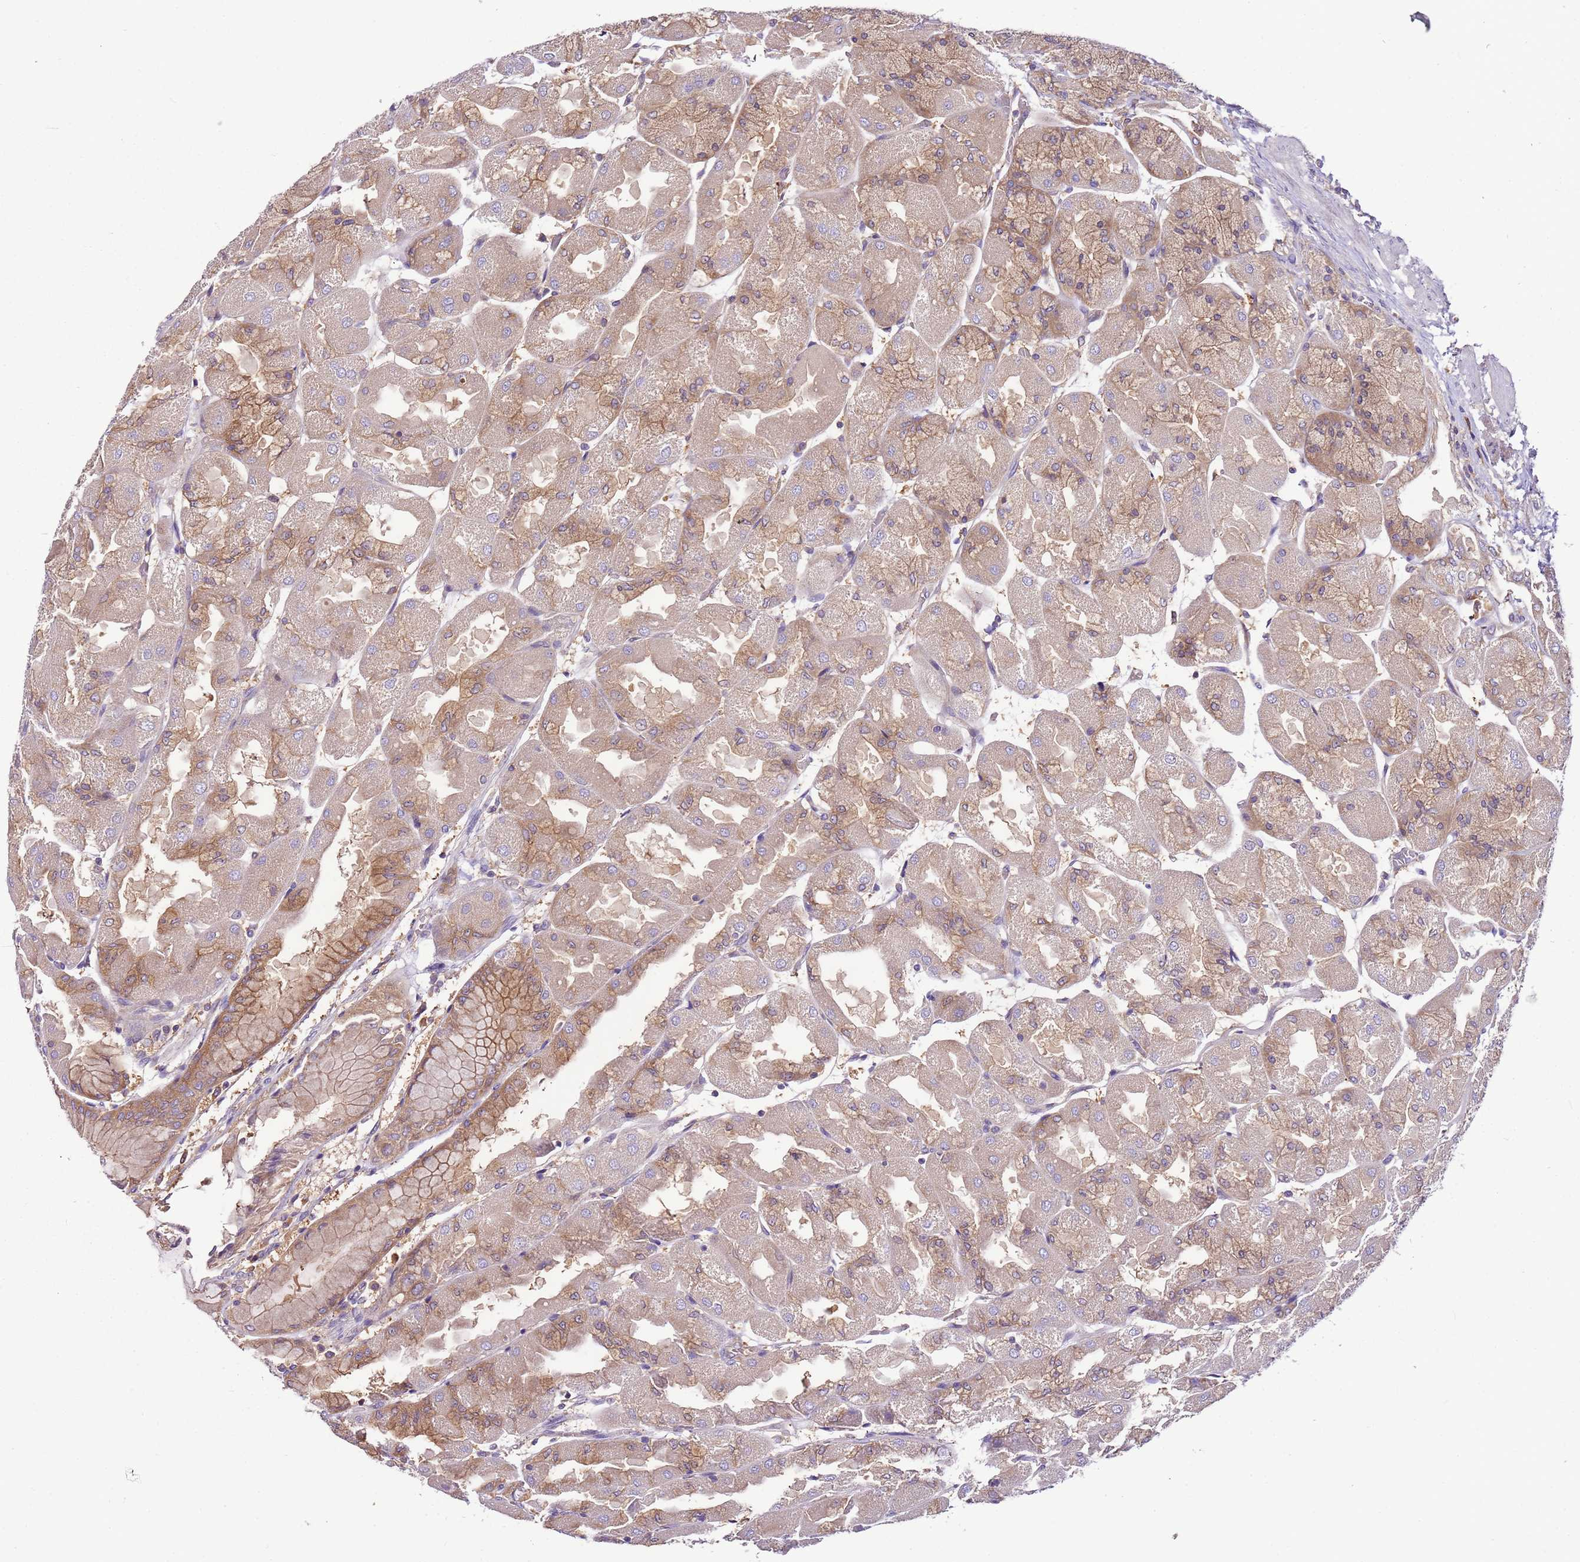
{"staining": {"intensity": "moderate", "quantity": "25%-75%", "location": "cytoplasmic/membranous"}, "tissue": "stomach", "cell_type": "Glandular cells", "image_type": "normal", "snomed": [{"axis": "morphology", "description": "Normal tissue, NOS"}, {"axis": "topography", "description": "Stomach"}], "caption": "Protein positivity by IHC demonstrates moderate cytoplasmic/membranous staining in about 25%-75% of glandular cells in benign stomach.", "gene": "ATXN2L", "patient": {"sex": "female", "age": 61}}